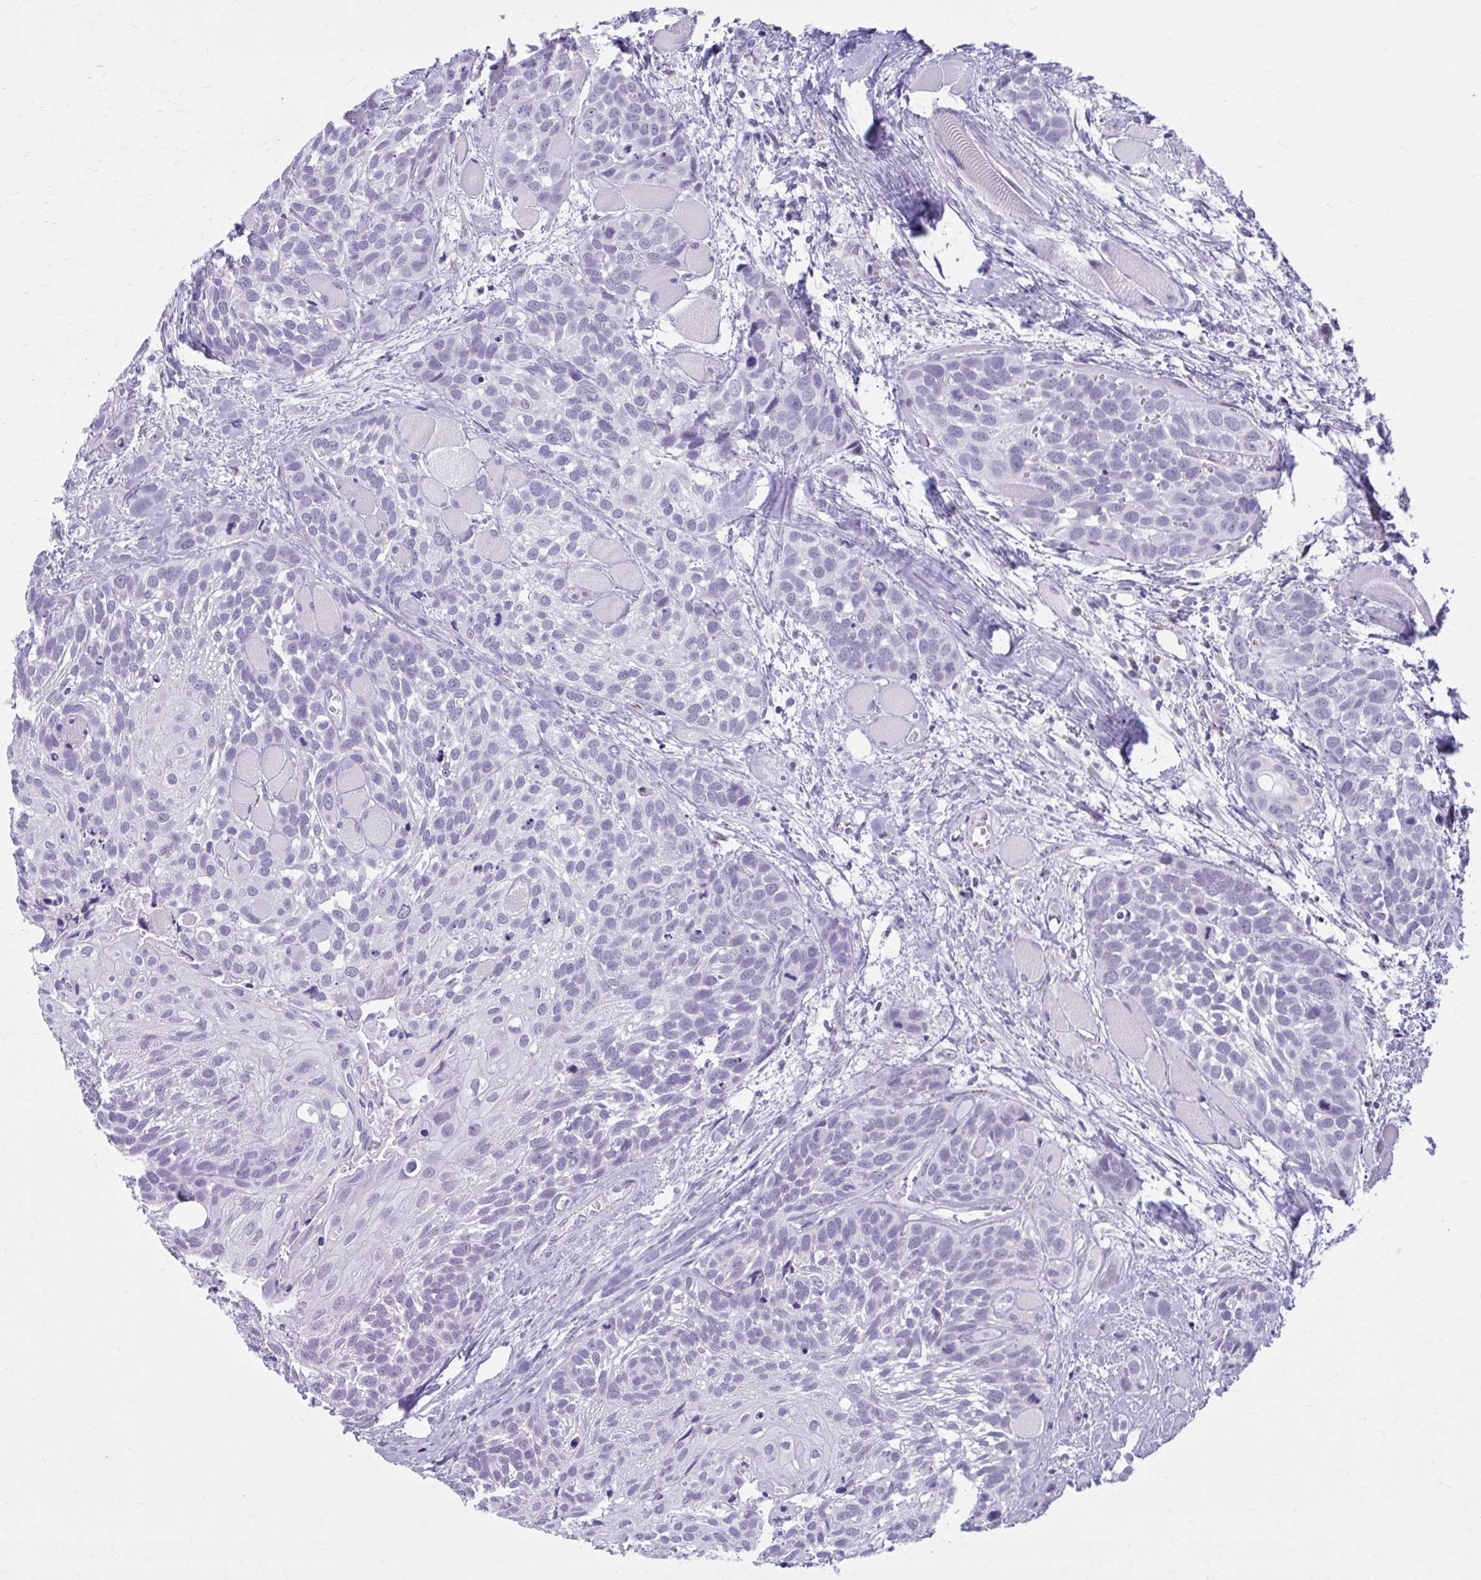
{"staining": {"intensity": "negative", "quantity": "none", "location": "none"}, "tissue": "head and neck cancer", "cell_type": "Tumor cells", "image_type": "cancer", "snomed": [{"axis": "morphology", "description": "Squamous cell carcinoma, NOS"}, {"axis": "topography", "description": "Head-Neck"}], "caption": "There is no significant expression in tumor cells of head and neck cancer (squamous cell carcinoma). (DAB (3,3'-diaminobenzidine) immunohistochemistry (IHC) with hematoxylin counter stain).", "gene": "ZNF682", "patient": {"sex": "female", "age": 50}}